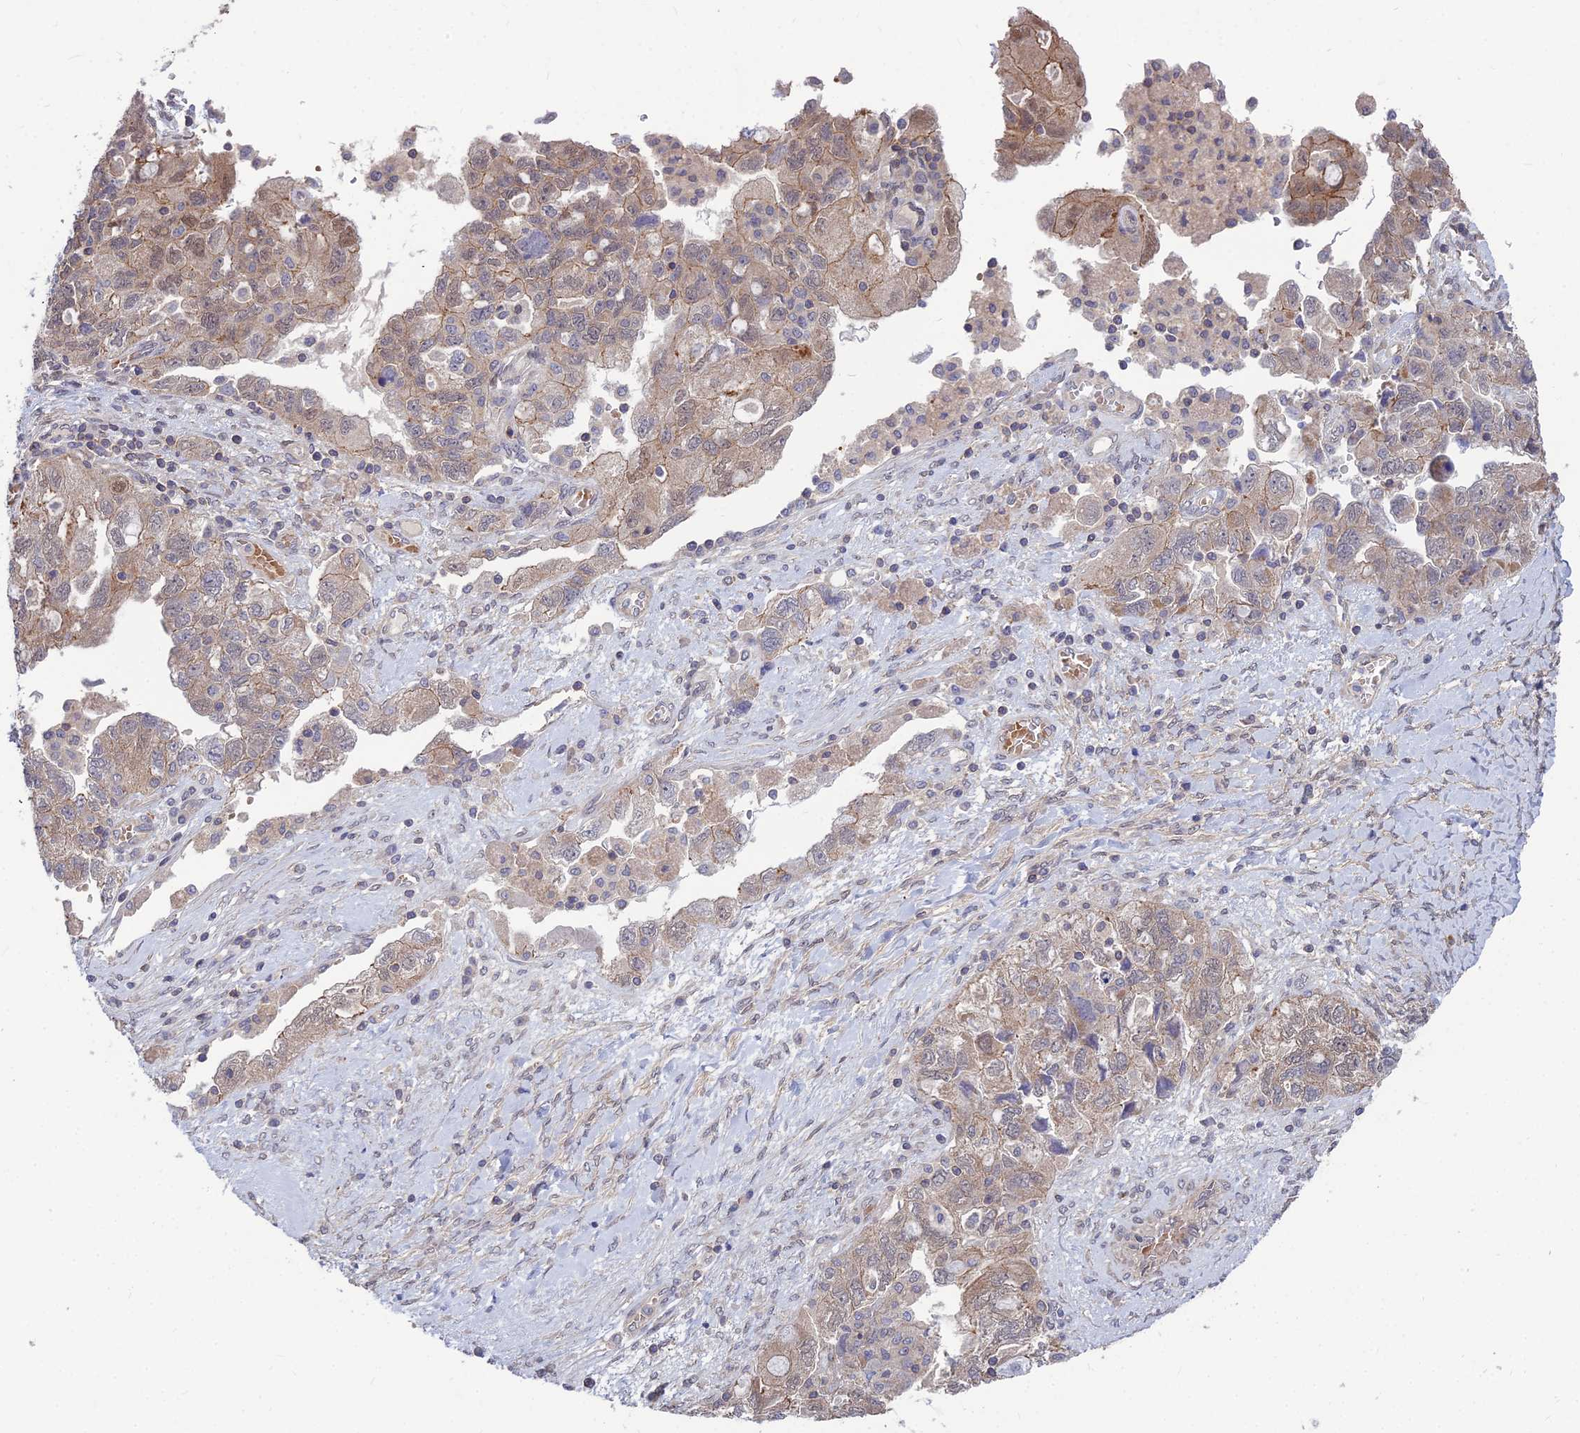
{"staining": {"intensity": "moderate", "quantity": ">75%", "location": "cytoplasmic/membranous"}, "tissue": "ovarian cancer", "cell_type": "Tumor cells", "image_type": "cancer", "snomed": [{"axis": "morphology", "description": "Carcinoma, NOS"}, {"axis": "morphology", "description": "Cystadenocarcinoma, serous, NOS"}, {"axis": "topography", "description": "Ovary"}], "caption": "Brown immunohistochemical staining in ovarian cancer (serous cystadenocarcinoma) exhibits moderate cytoplasmic/membranous positivity in approximately >75% of tumor cells.", "gene": "OPA3", "patient": {"sex": "female", "age": 69}}